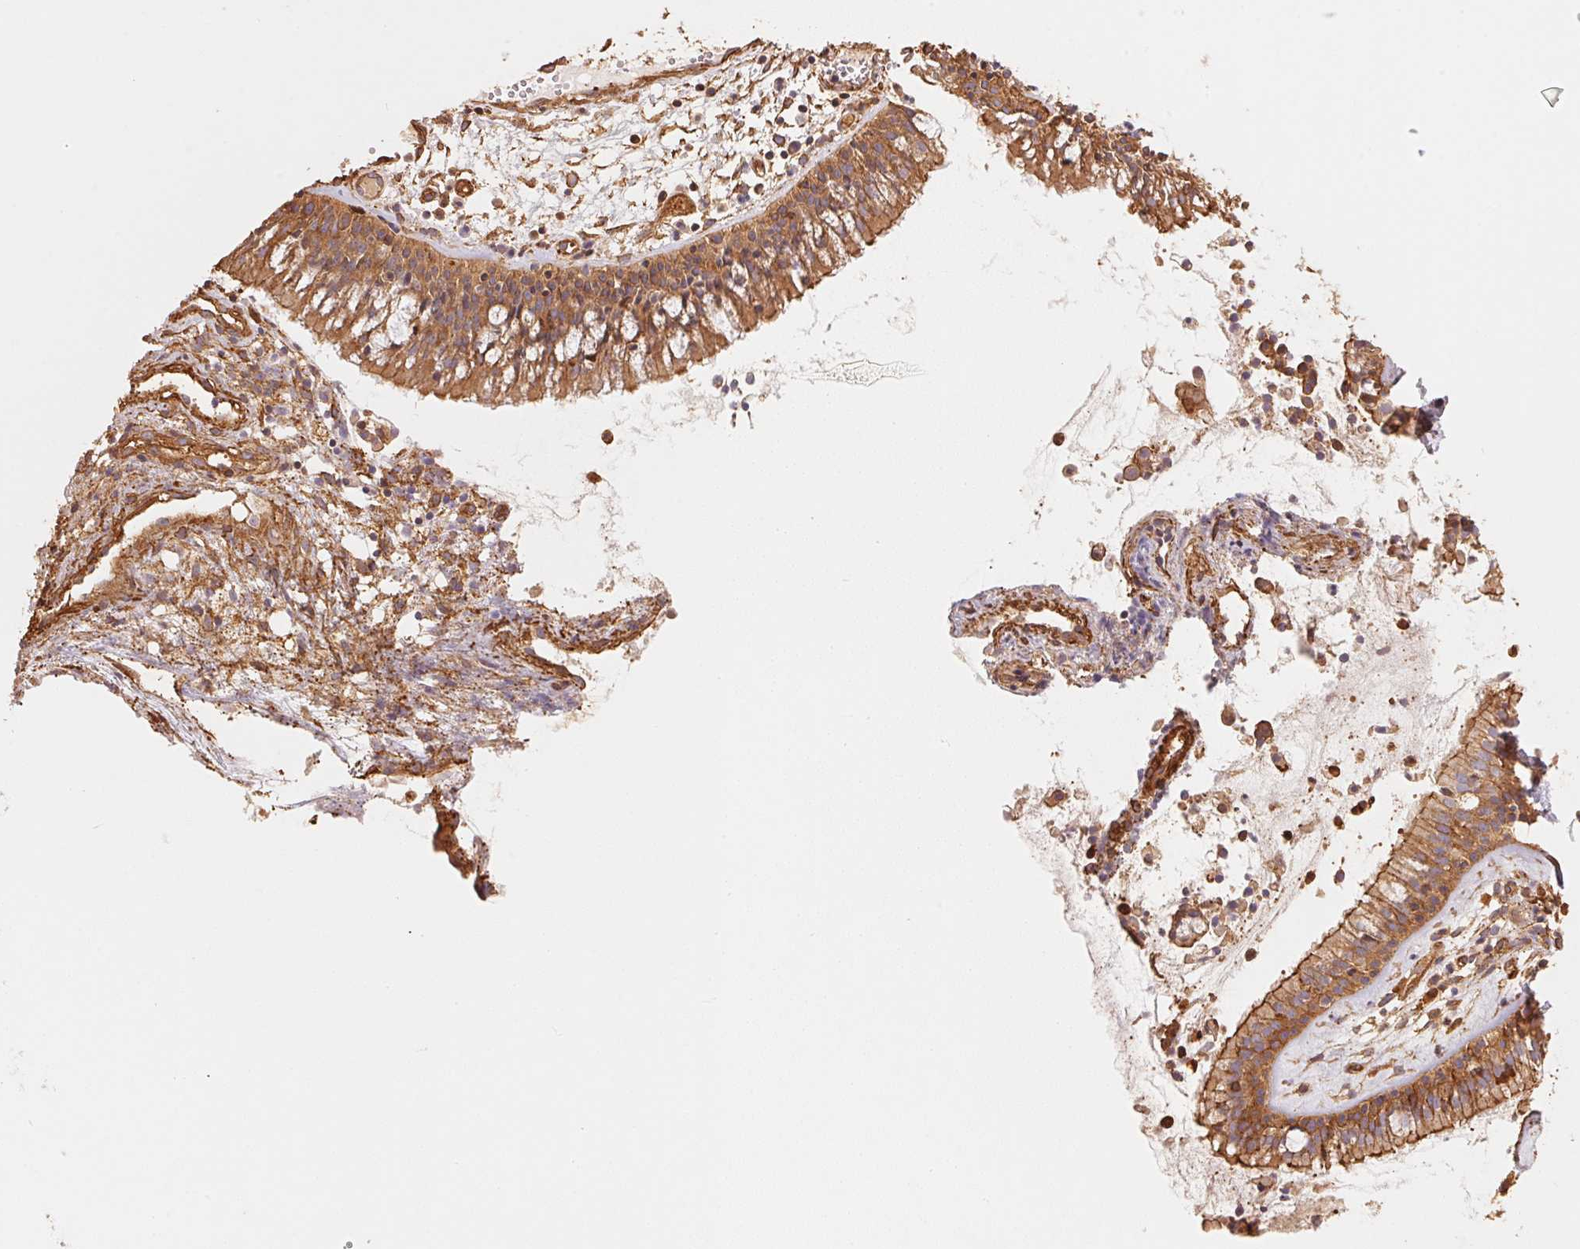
{"staining": {"intensity": "moderate", "quantity": ">75%", "location": "cytoplasmic/membranous"}, "tissue": "nasopharynx", "cell_type": "Respiratory epithelial cells", "image_type": "normal", "snomed": [{"axis": "morphology", "description": "Normal tissue, NOS"}, {"axis": "topography", "description": "Nasopharynx"}], "caption": "Moderate cytoplasmic/membranous expression for a protein is seen in approximately >75% of respiratory epithelial cells of benign nasopharynx using immunohistochemistry.", "gene": "FRAS1", "patient": {"sex": "male", "age": 31}}